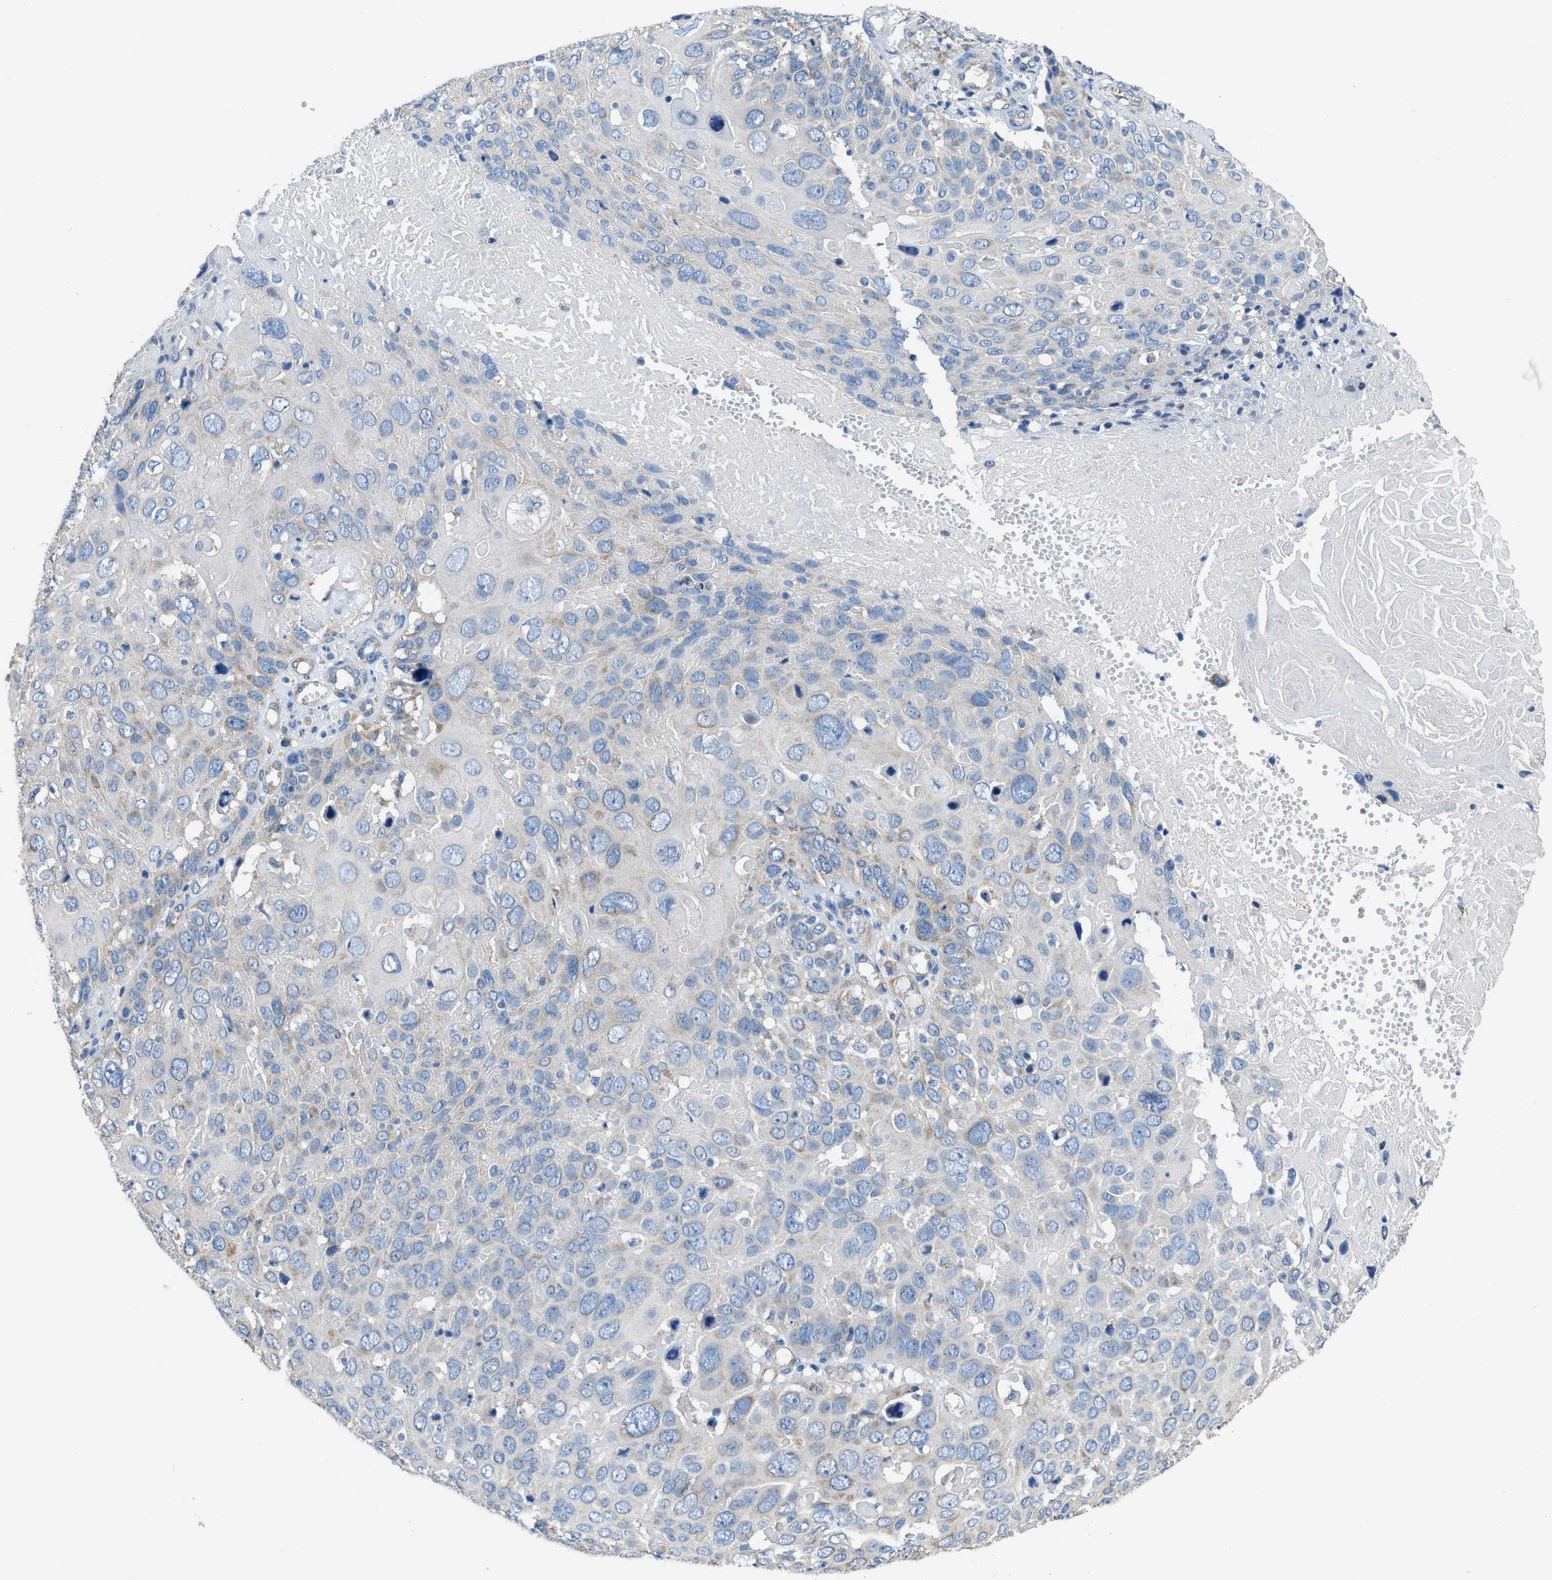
{"staining": {"intensity": "negative", "quantity": "none", "location": "none"}, "tissue": "cervical cancer", "cell_type": "Tumor cells", "image_type": "cancer", "snomed": [{"axis": "morphology", "description": "Squamous cell carcinoma, NOS"}, {"axis": "topography", "description": "Cervix"}], "caption": "An IHC histopathology image of cervical cancer (squamous cell carcinoma) is shown. There is no staining in tumor cells of cervical cancer (squamous cell carcinoma).", "gene": "DOLPP1", "patient": {"sex": "female", "age": 74}}